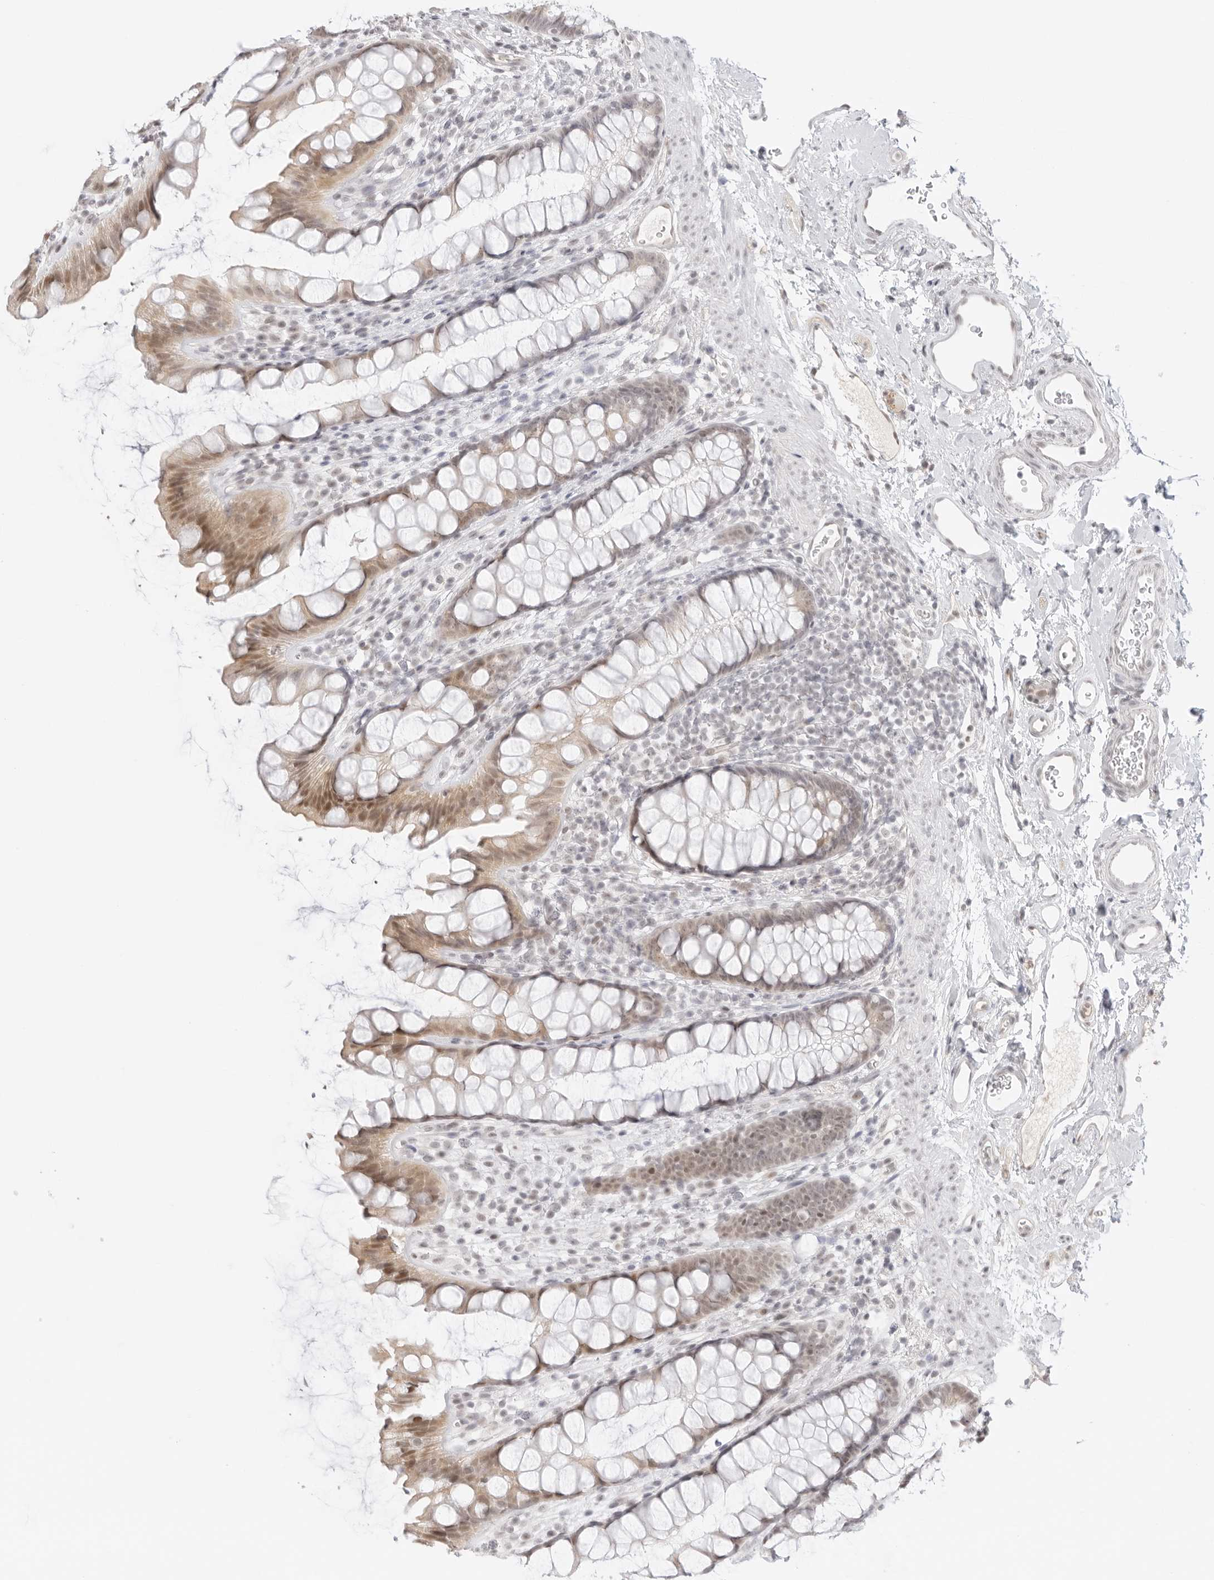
{"staining": {"intensity": "moderate", "quantity": "25%-75%", "location": "cytoplasmic/membranous,nuclear"}, "tissue": "rectum", "cell_type": "Glandular cells", "image_type": "normal", "snomed": [{"axis": "morphology", "description": "Normal tissue, NOS"}, {"axis": "topography", "description": "Rectum"}], "caption": "Brown immunohistochemical staining in normal human rectum reveals moderate cytoplasmic/membranous,nuclear positivity in approximately 25%-75% of glandular cells.", "gene": "MED18", "patient": {"sex": "female", "age": 65}}